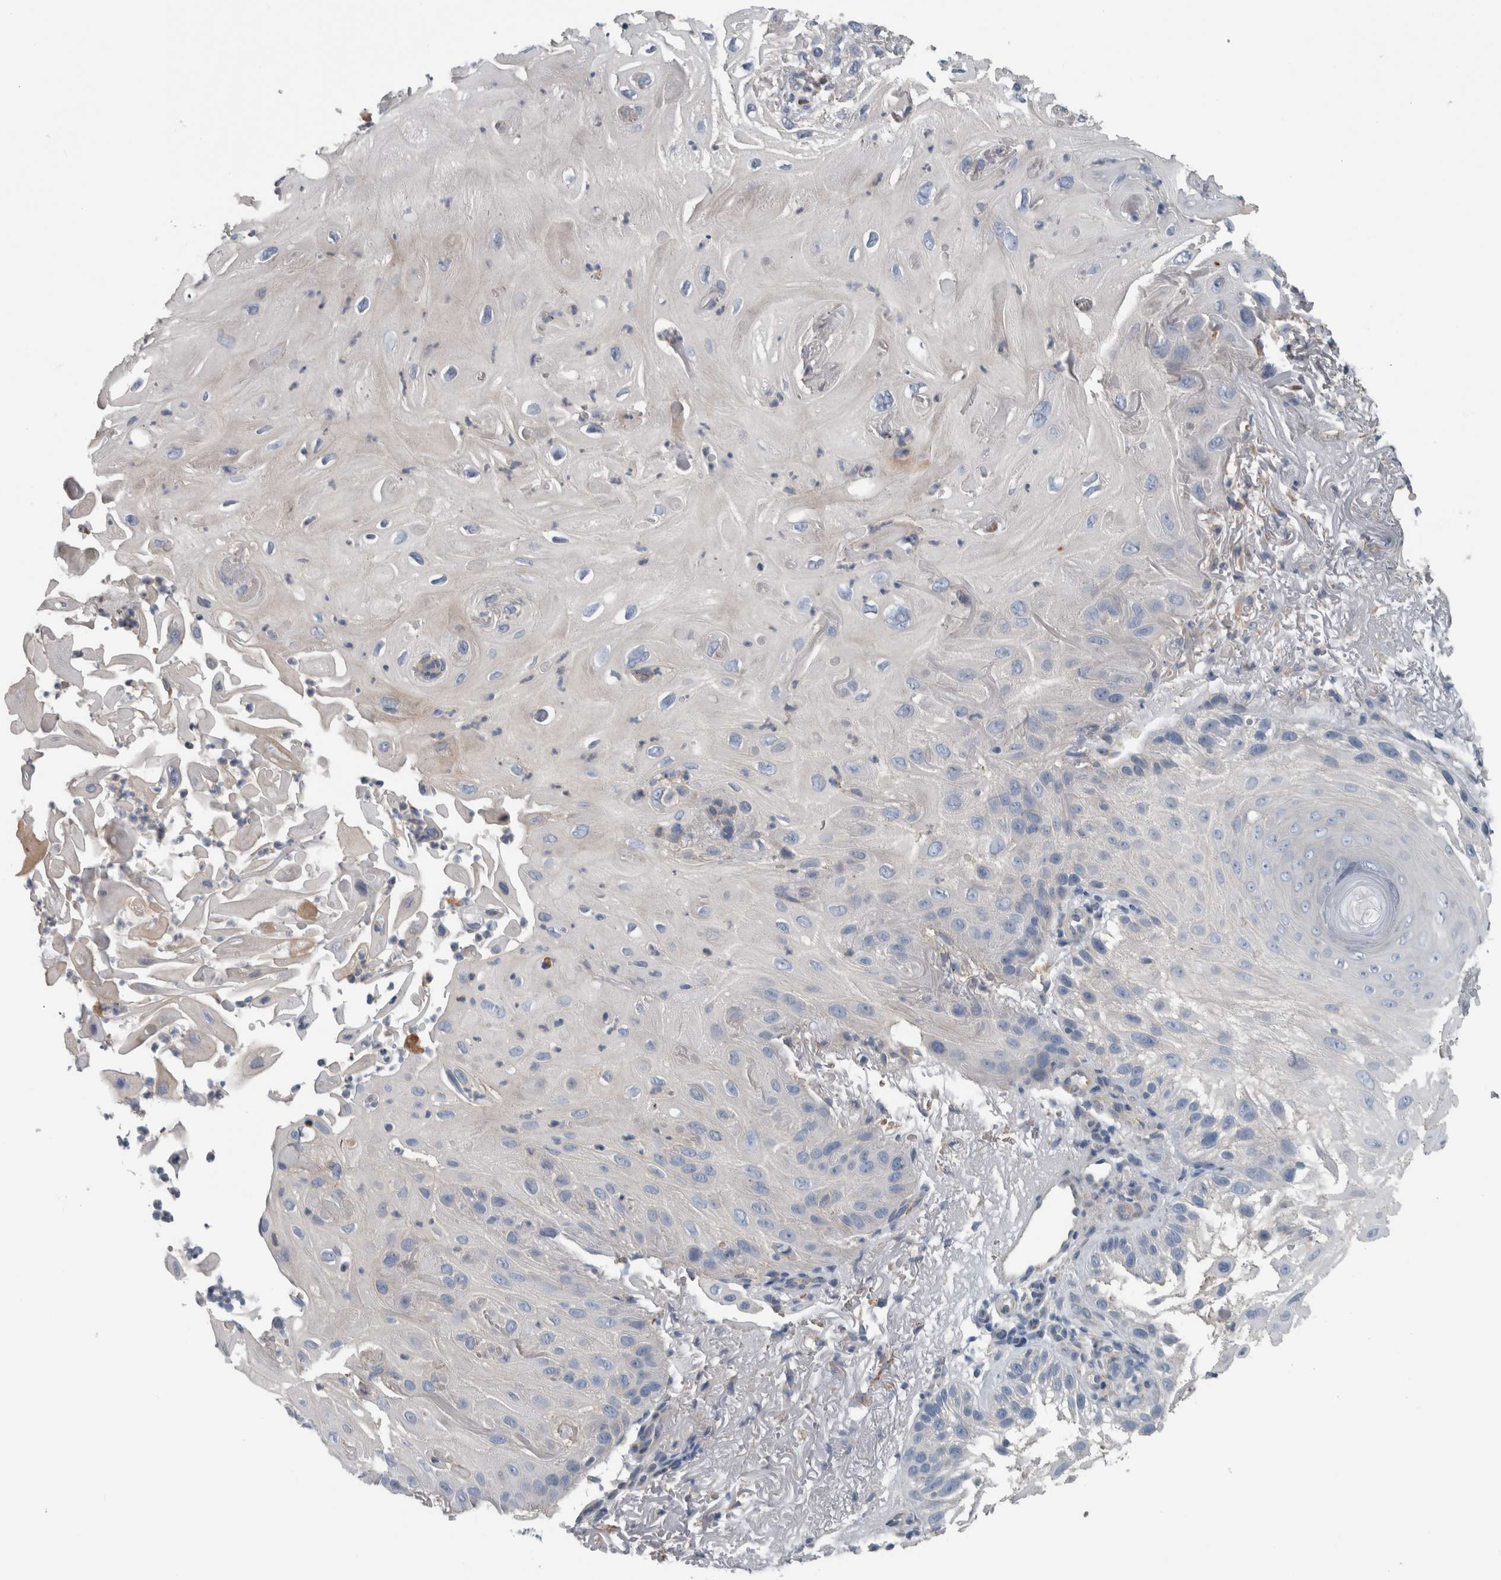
{"staining": {"intensity": "negative", "quantity": "none", "location": "none"}, "tissue": "skin cancer", "cell_type": "Tumor cells", "image_type": "cancer", "snomed": [{"axis": "morphology", "description": "Squamous cell carcinoma, NOS"}, {"axis": "topography", "description": "Skin"}], "caption": "This is a histopathology image of IHC staining of skin squamous cell carcinoma, which shows no expression in tumor cells.", "gene": "SH3GL2", "patient": {"sex": "female", "age": 77}}